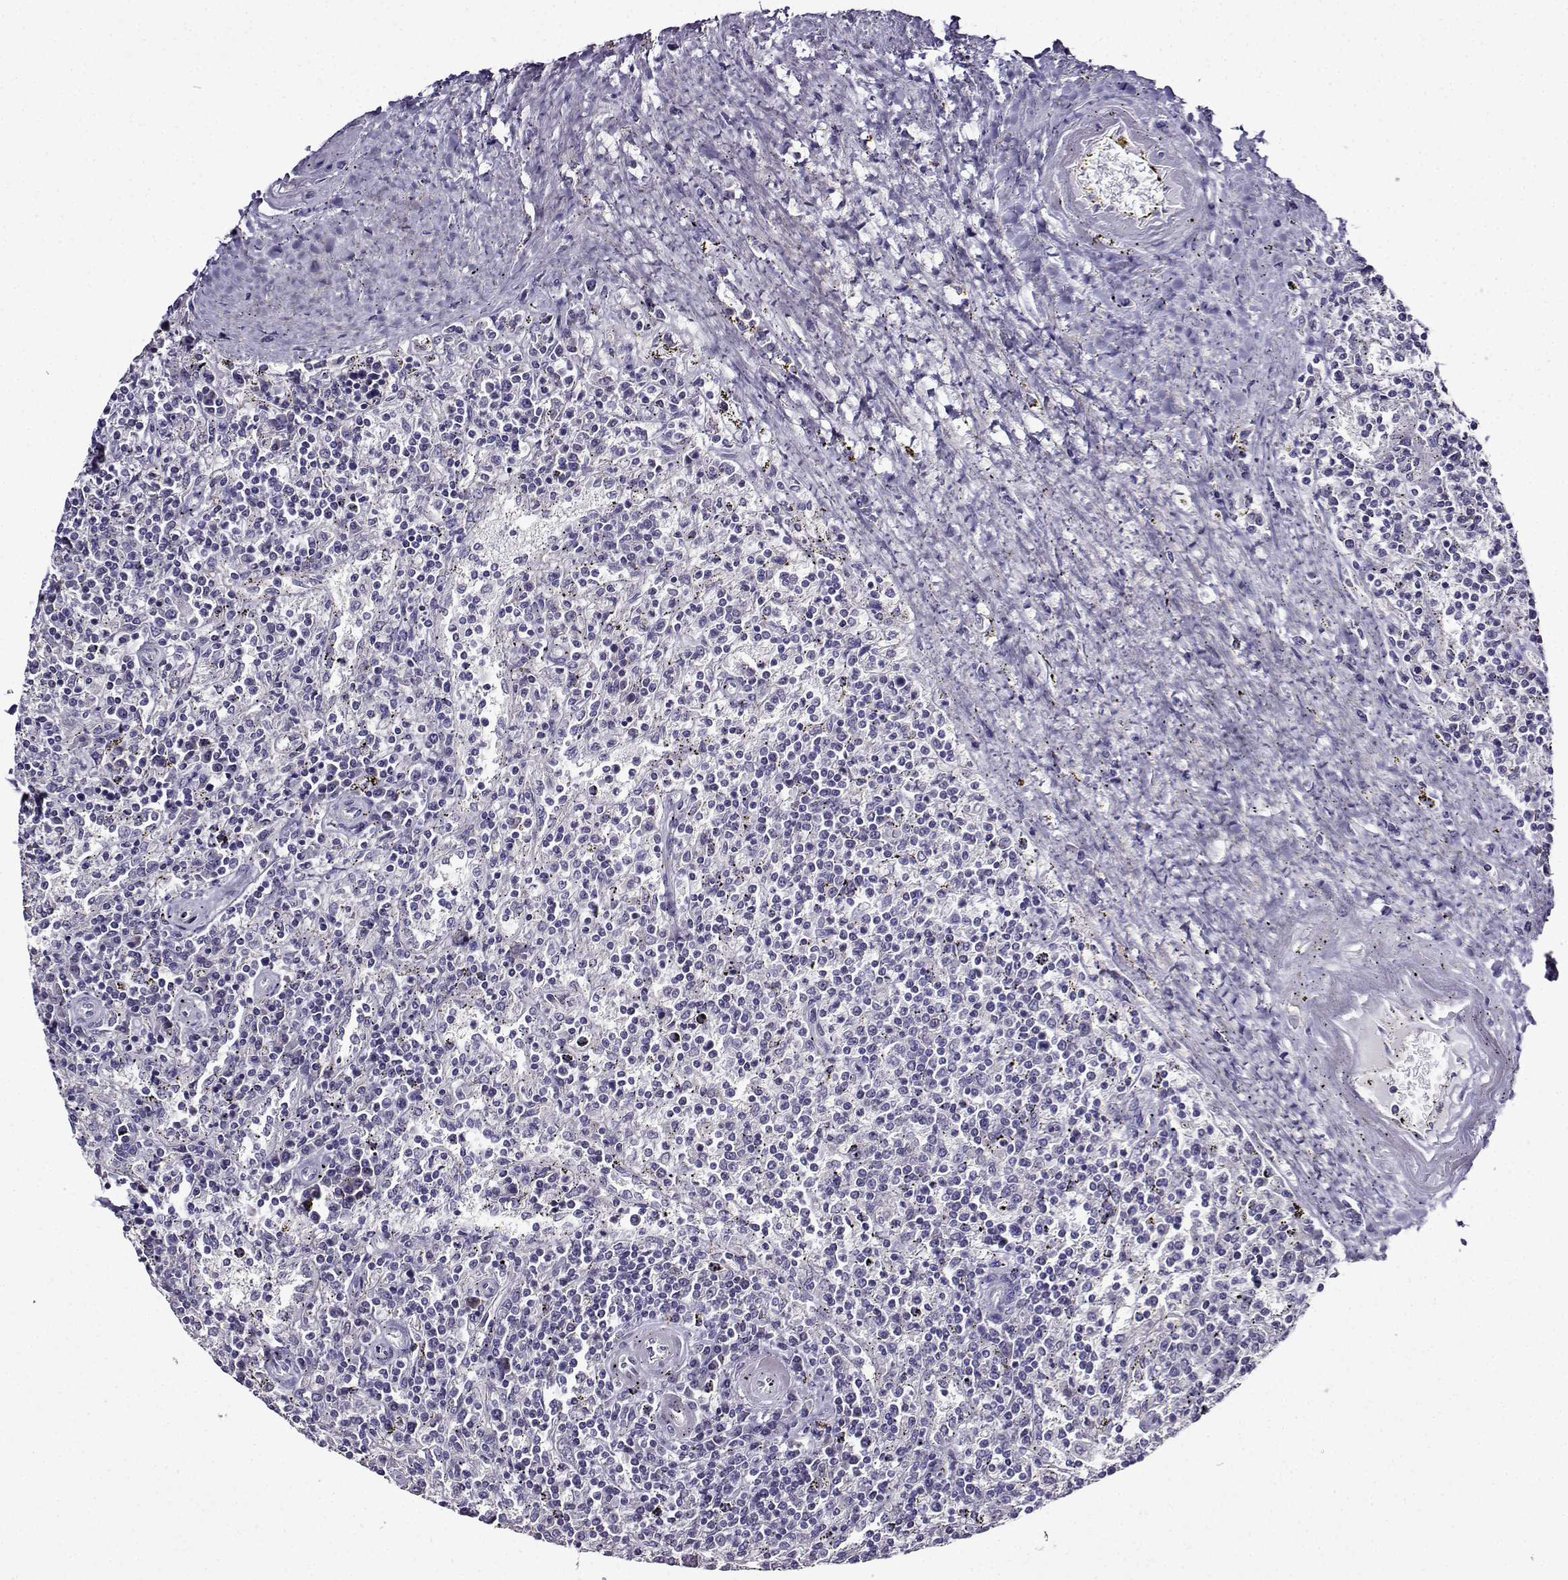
{"staining": {"intensity": "negative", "quantity": "none", "location": "none"}, "tissue": "lymphoma", "cell_type": "Tumor cells", "image_type": "cancer", "snomed": [{"axis": "morphology", "description": "Malignant lymphoma, non-Hodgkin's type, Low grade"}, {"axis": "topography", "description": "Spleen"}], "caption": "DAB (3,3'-diaminobenzidine) immunohistochemical staining of human malignant lymphoma, non-Hodgkin's type (low-grade) displays no significant positivity in tumor cells.", "gene": "TMEM266", "patient": {"sex": "male", "age": 62}}